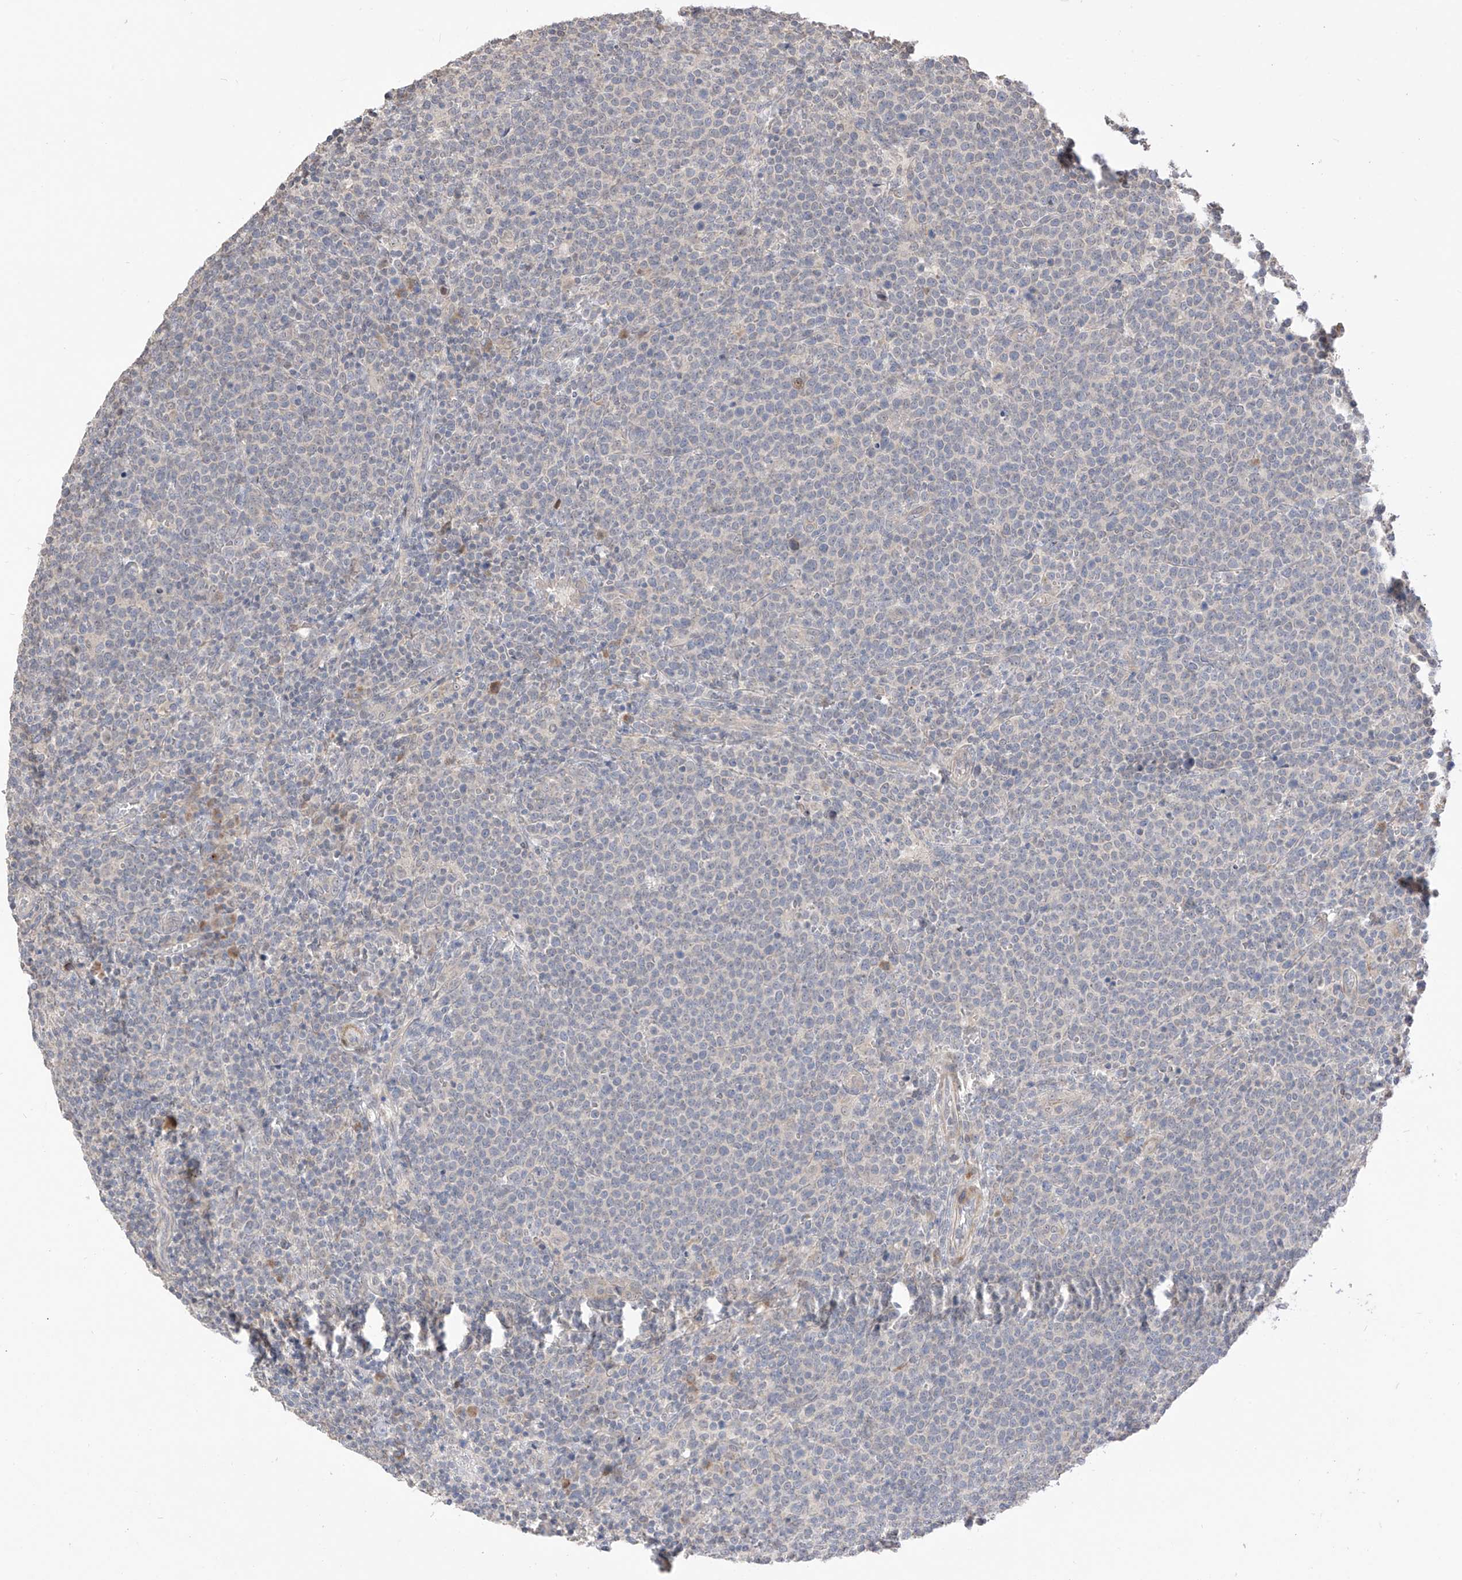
{"staining": {"intensity": "negative", "quantity": "none", "location": "none"}, "tissue": "lymphoma", "cell_type": "Tumor cells", "image_type": "cancer", "snomed": [{"axis": "morphology", "description": "Malignant lymphoma, non-Hodgkin's type, High grade"}, {"axis": "topography", "description": "Lymph node"}], "caption": "The immunohistochemistry photomicrograph has no significant expression in tumor cells of lymphoma tissue. (Stains: DAB immunohistochemistry with hematoxylin counter stain, Microscopy: brightfield microscopy at high magnification).", "gene": "LATS1", "patient": {"sex": "male", "age": 61}}